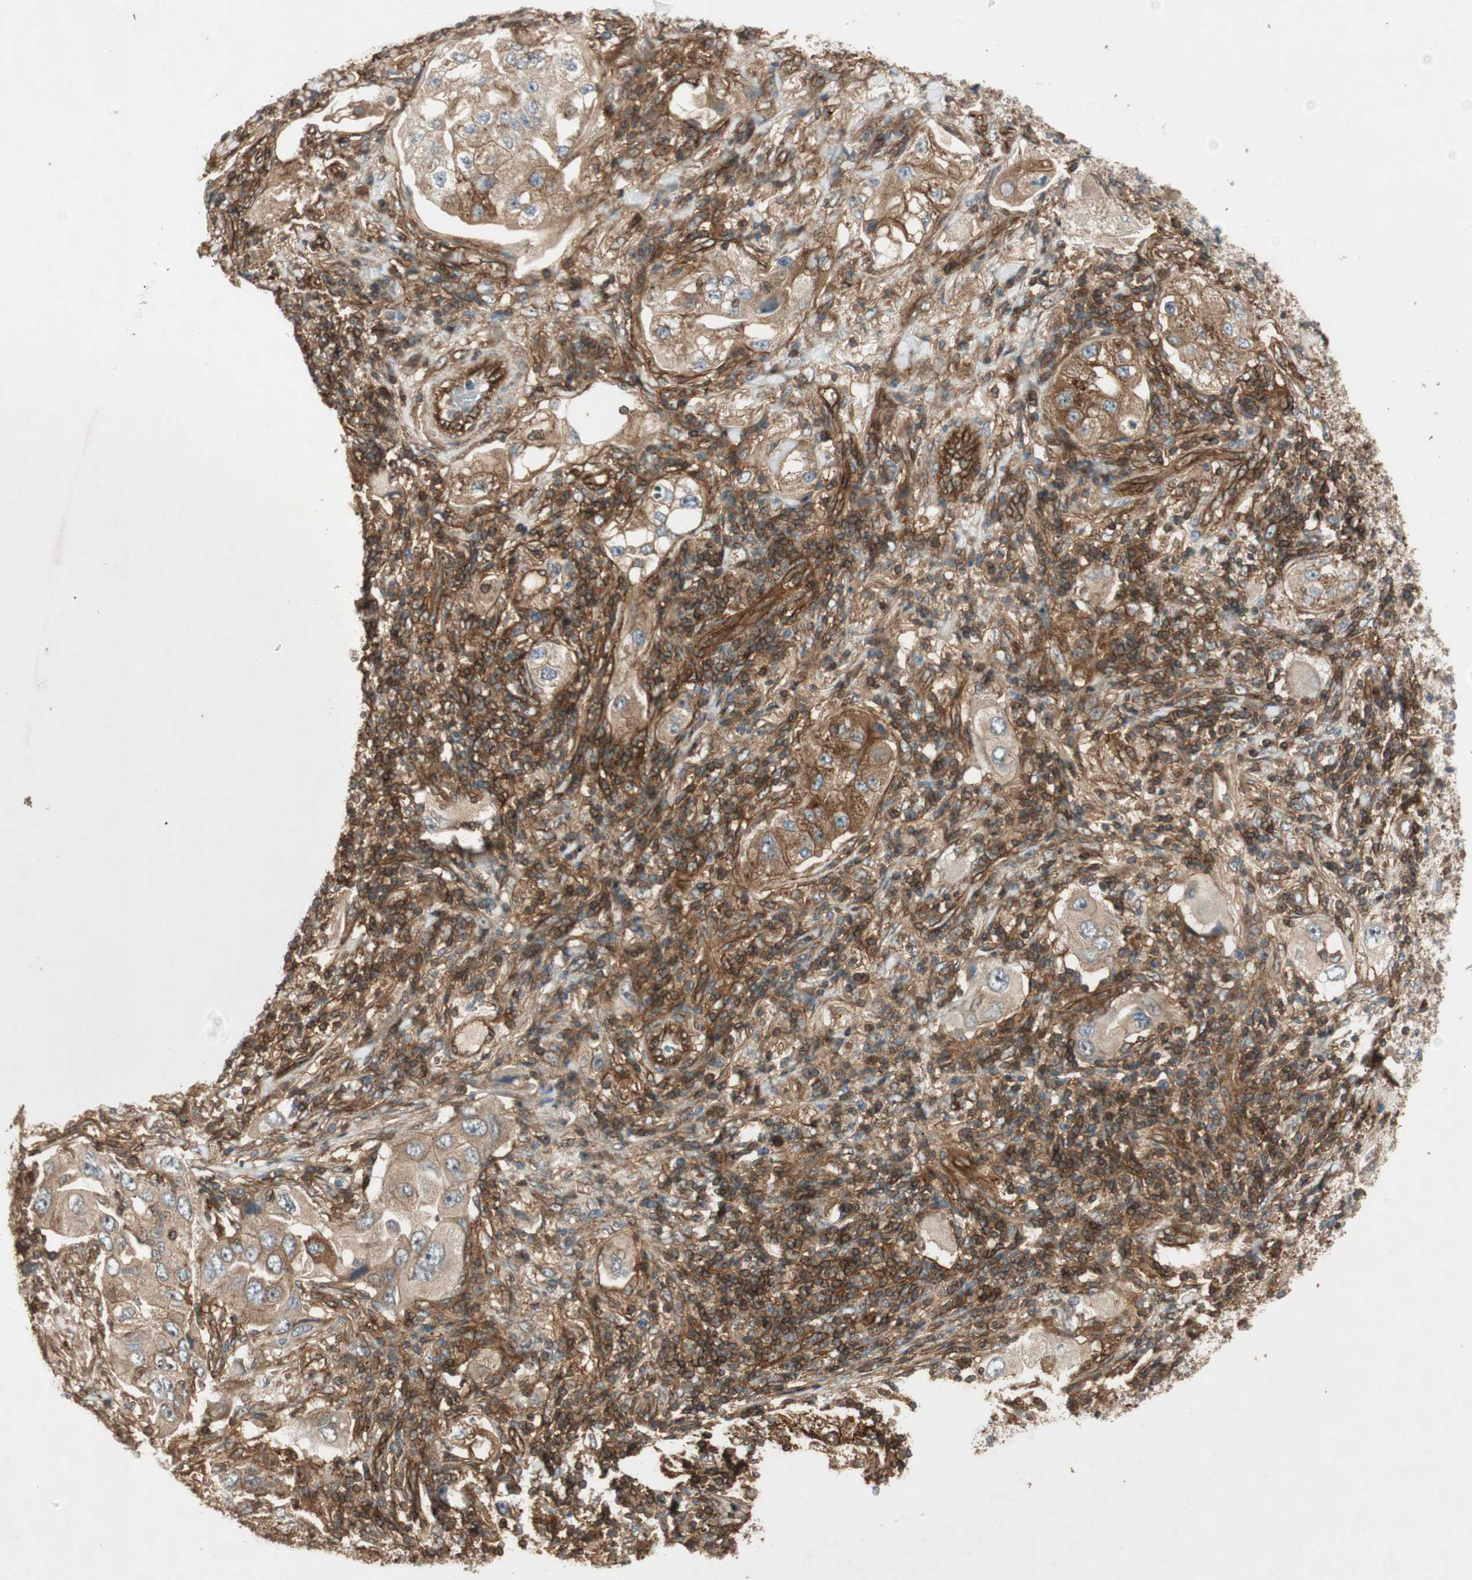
{"staining": {"intensity": "moderate", "quantity": ">75%", "location": "cytoplasmic/membranous"}, "tissue": "lung cancer", "cell_type": "Tumor cells", "image_type": "cancer", "snomed": [{"axis": "morphology", "description": "Adenocarcinoma, NOS"}, {"axis": "topography", "description": "Lung"}], "caption": "The immunohistochemical stain shows moderate cytoplasmic/membranous staining in tumor cells of lung adenocarcinoma tissue. The staining was performed using DAB (3,3'-diaminobenzidine), with brown indicating positive protein expression. Nuclei are stained blue with hematoxylin.", "gene": "BTN3A3", "patient": {"sex": "female", "age": 65}}